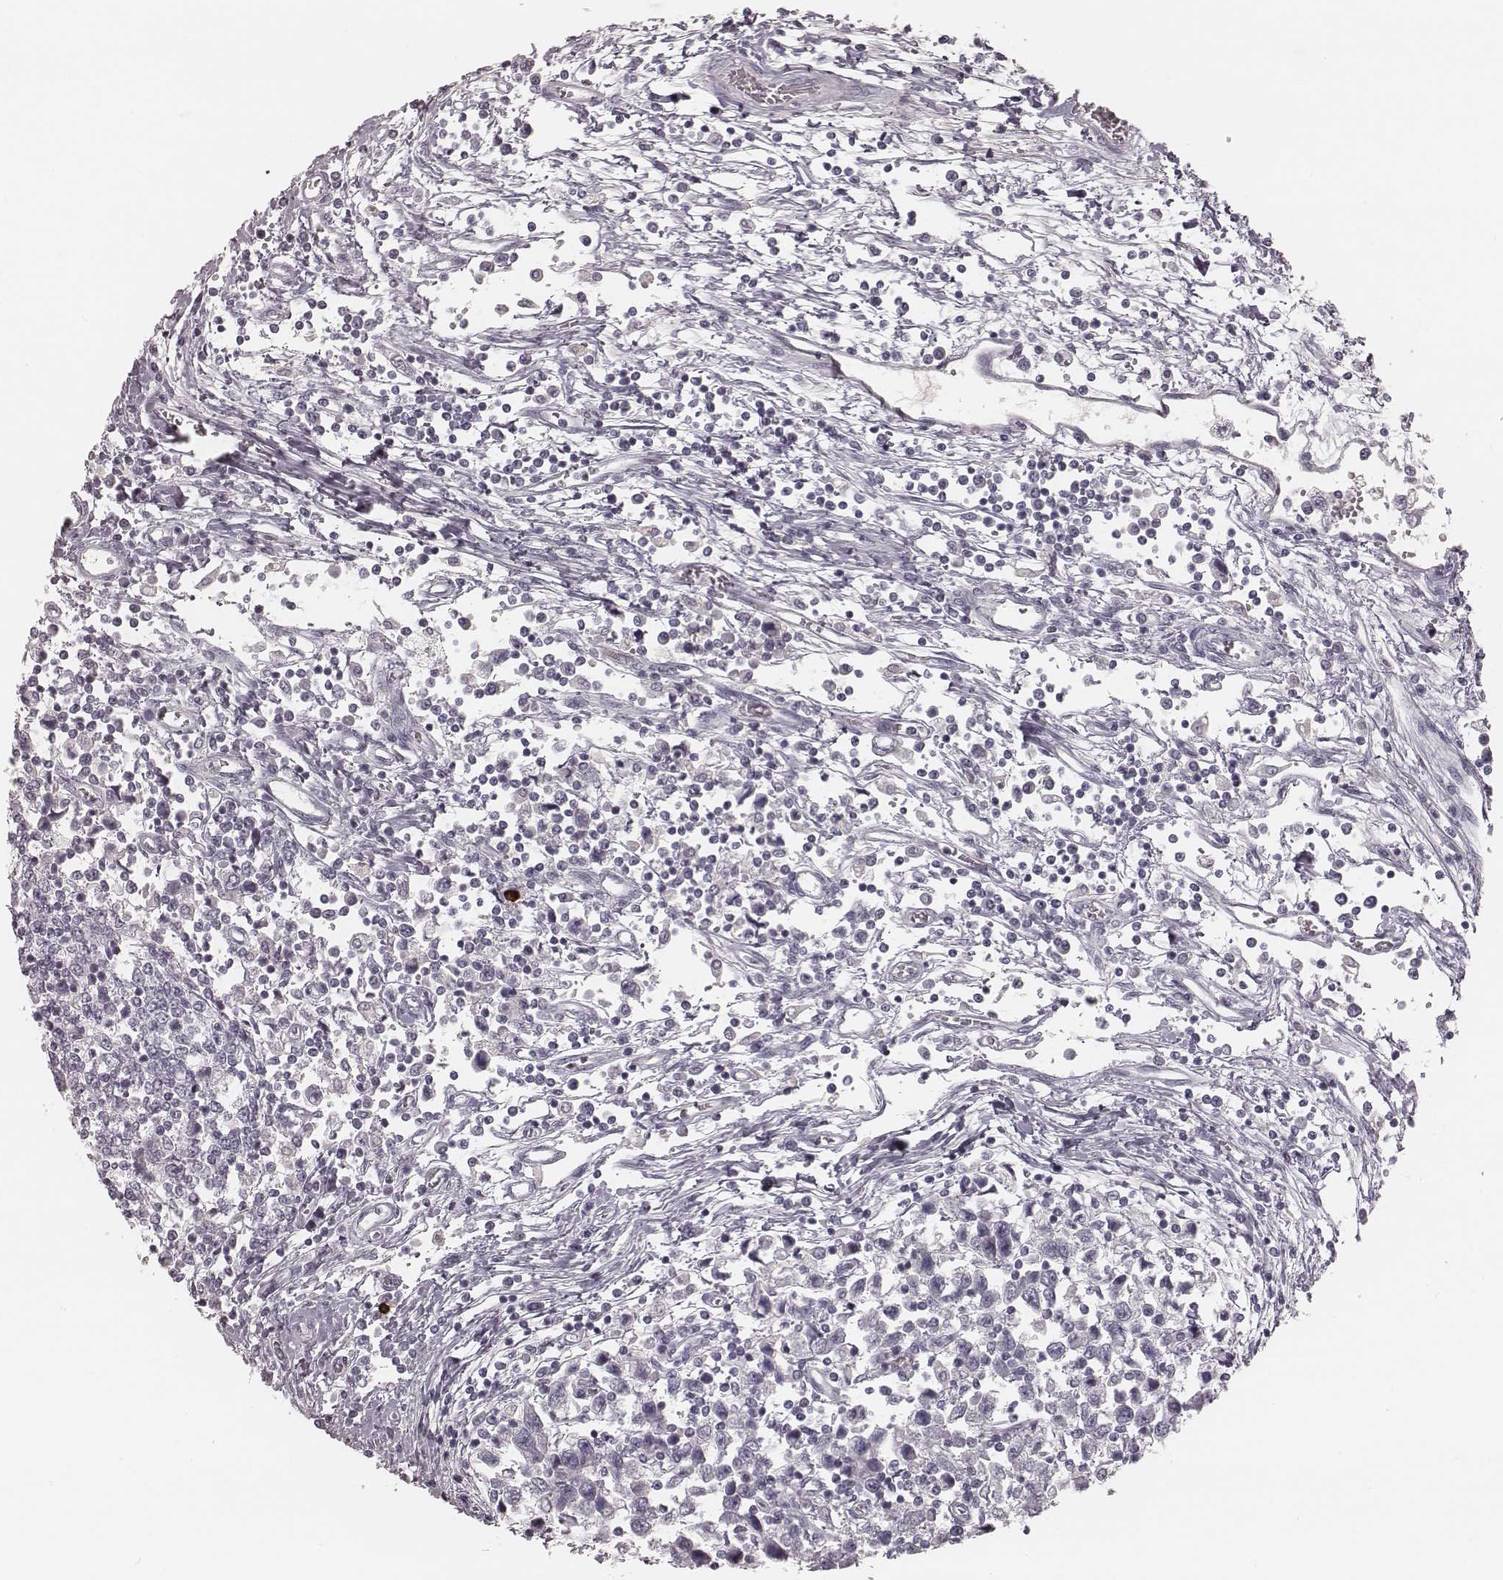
{"staining": {"intensity": "negative", "quantity": "none", "location": "none"}, "tissue": "testis cancer", "cell_type": "Tumor cells", "image_type": "cancer", "snomed": [{"axis": "morphology", "description": "Seminoma, NOS"}, {"axis": "topography", "description": "Testis"}], "caption": "Immunohistochemistry of human testis cancer (seminoma) reveals no expression in tumor cells.", "gene": "S100Z", "patient": {"sex": "male", "age": 34}}